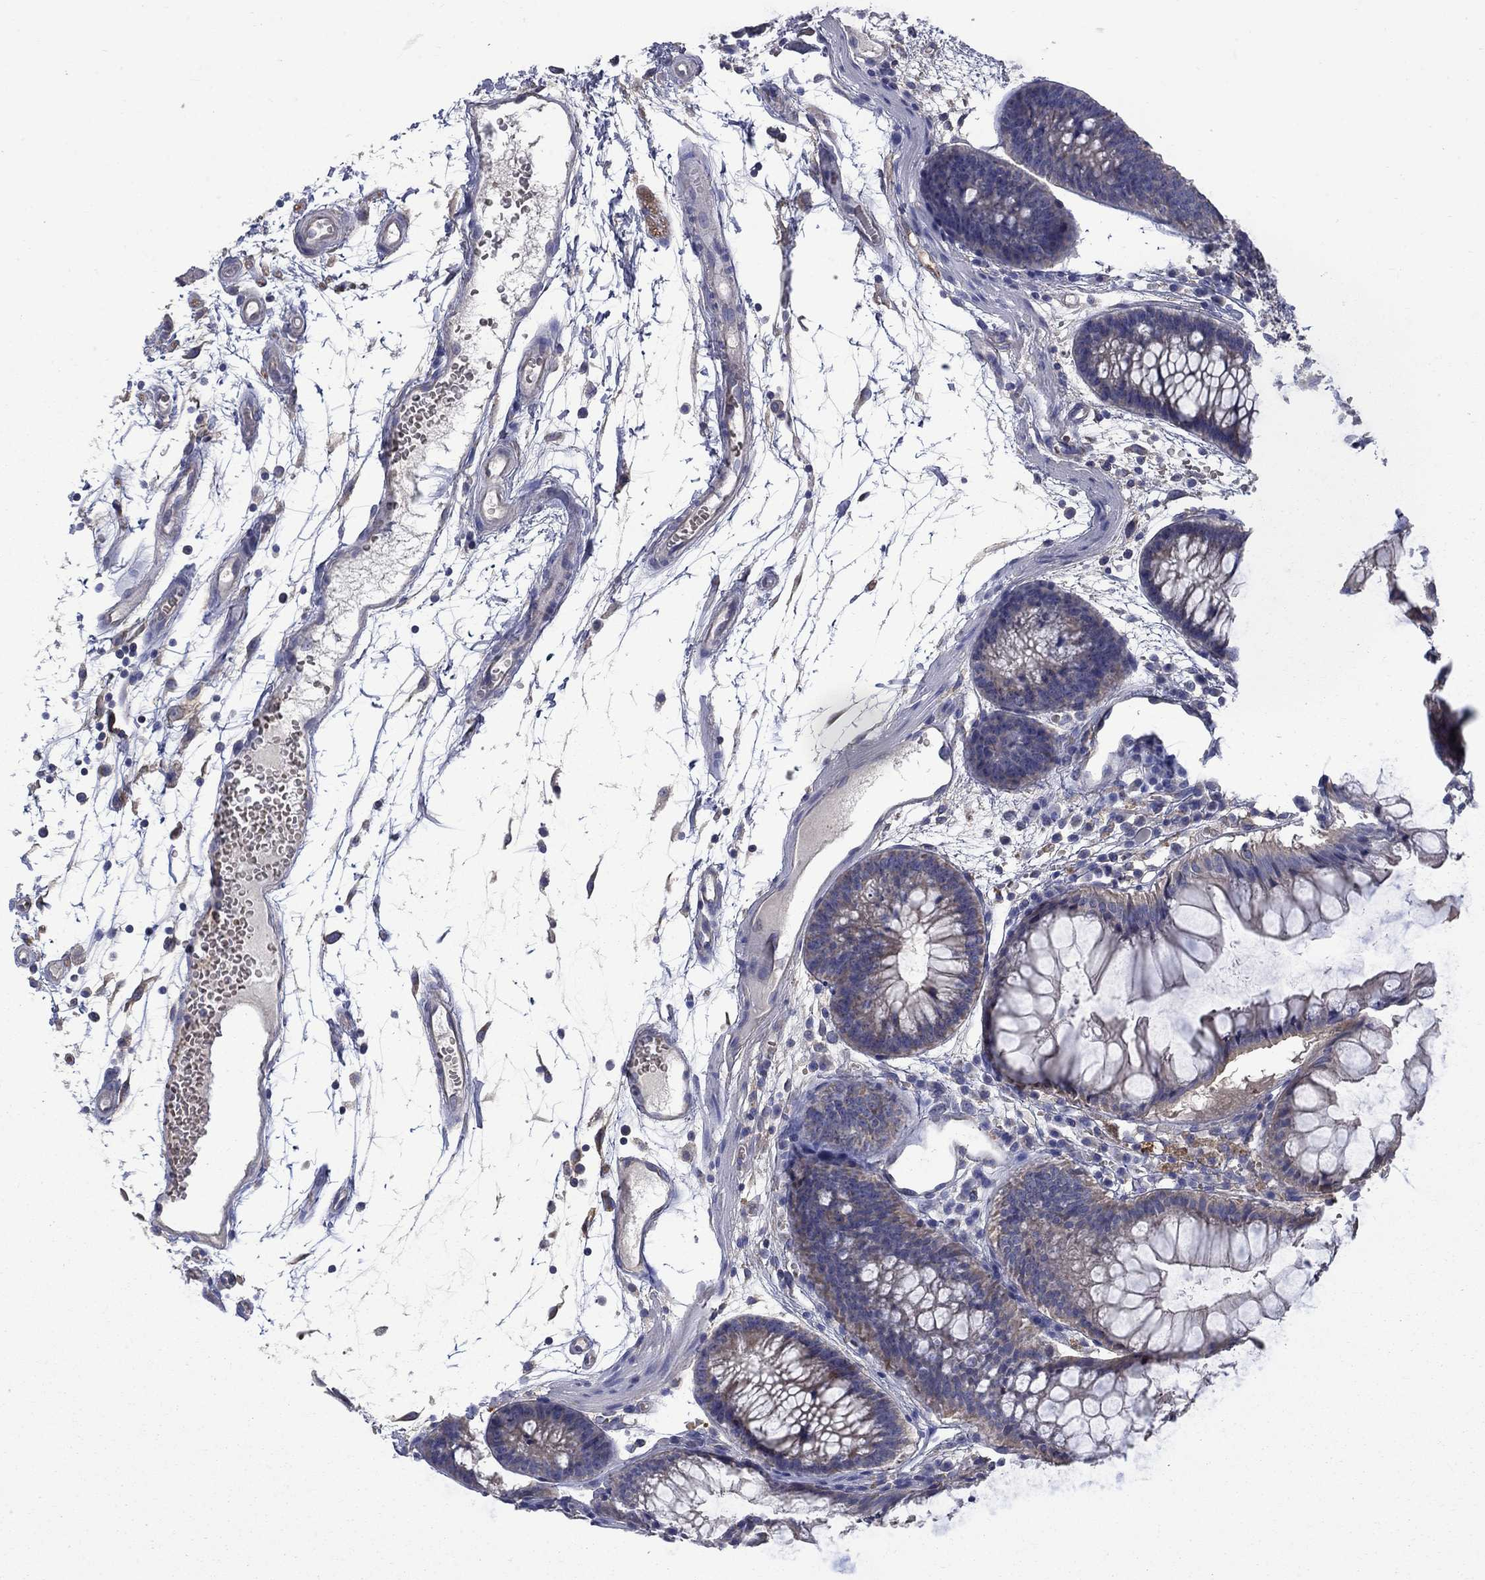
{"staining": {"intensity": "negative", "quantity": "none", "location": "none"}, "tissue": "colon", "cell_type": "Endothelial cells", "image_type": "normal", "snomed": [{"axis": "morphology", "description": "Normal tissue, NOS"}, {"axis": "morphology", "description": "Adenocarcinoma, NOS"}, {"axis": "topography", "description": "Colon"}], "caption": "The histopathology image displays no staining of endothelial cells in benign colon.", "gene": "HSPA12A", "patient": {"sex": "male", "age": 65}}